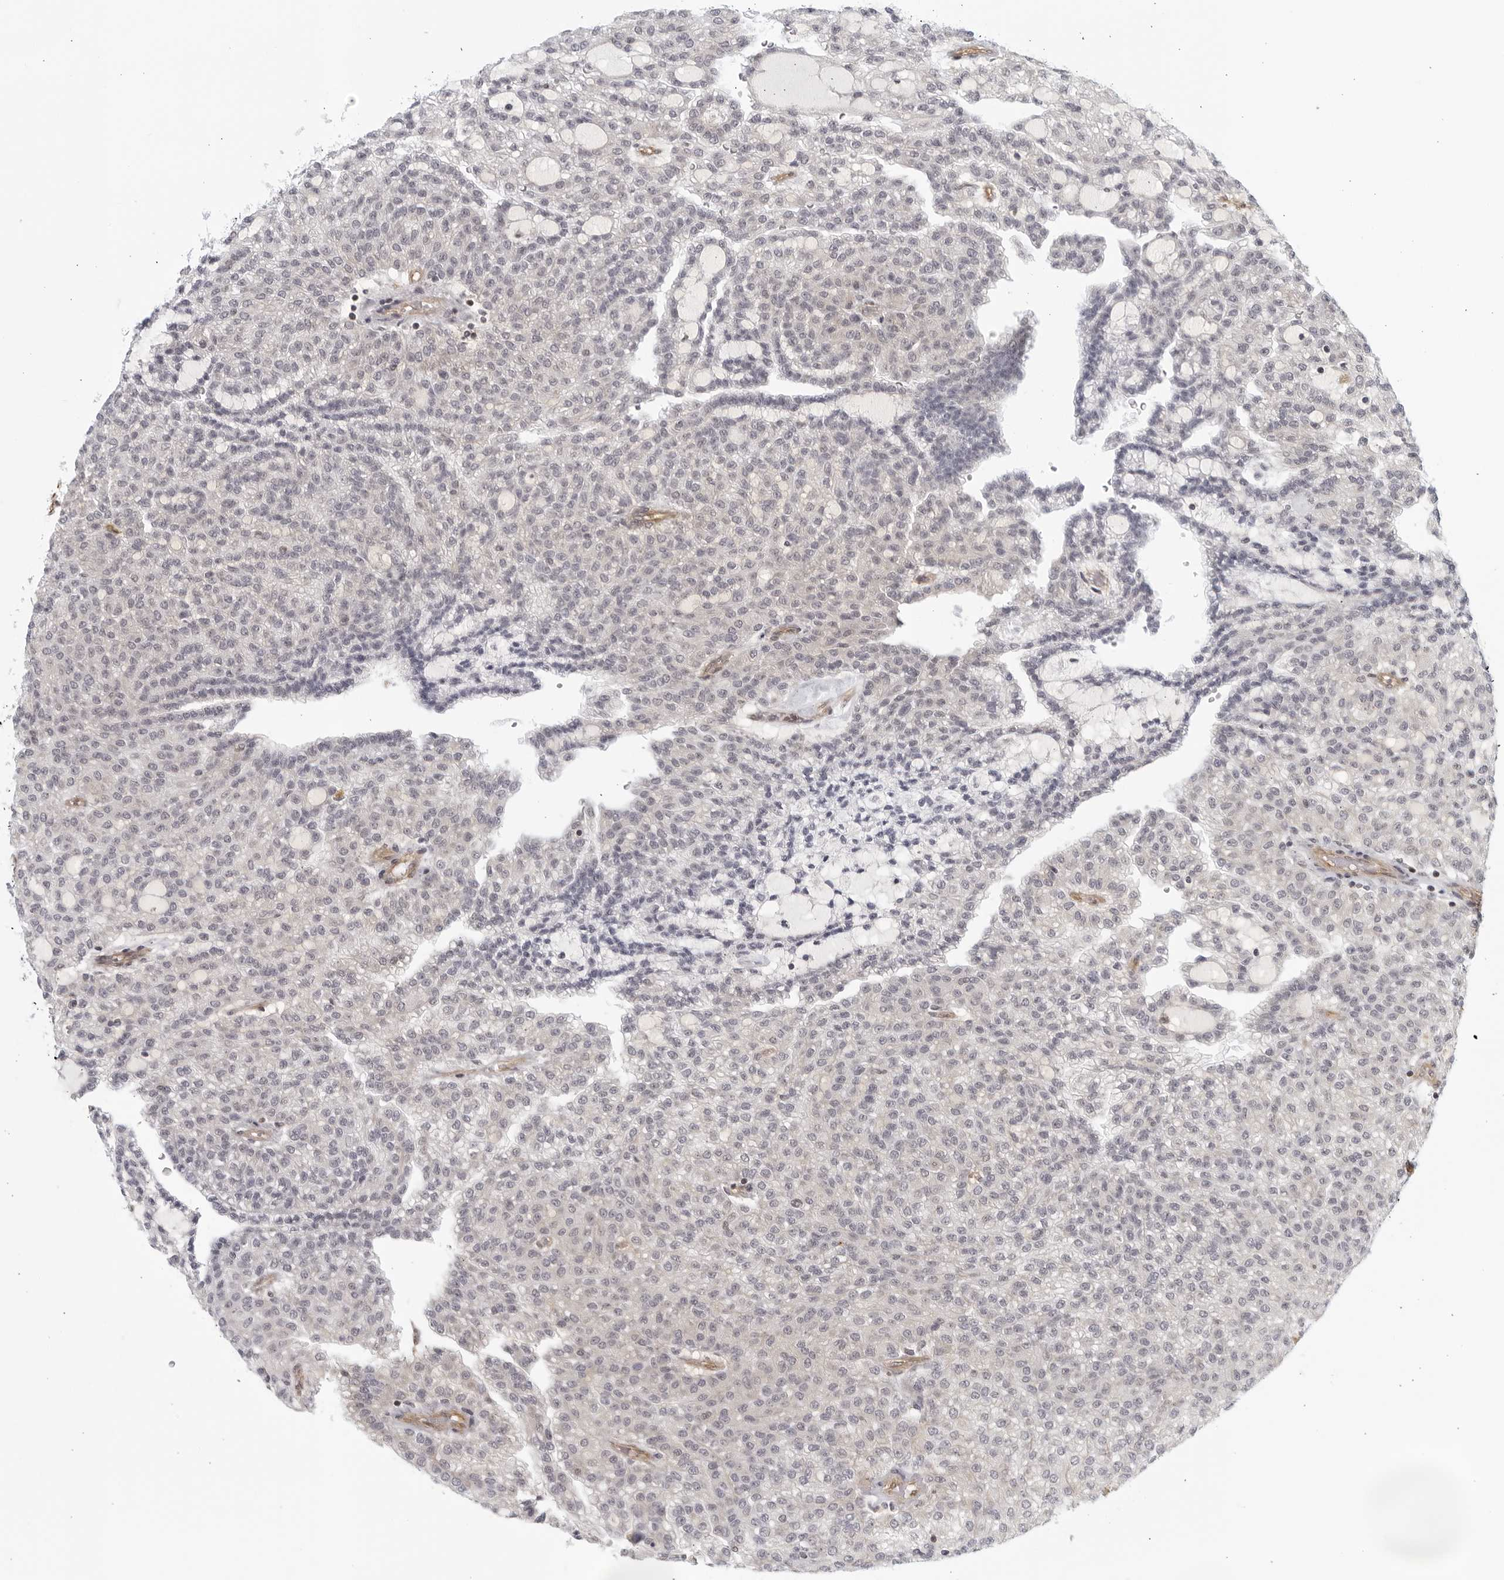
{"staining": {"intensity": "negative", "quantity": "none", "location": "none"}, "tissue": "renal cancer", "cell_type": "Tumor cells", "image_type": "cancer", "snomed": [{"axis": "morphology", "description": "Adenocarcinoma, NOS"}, {"axis": "topography", "description": "Kidney"}], "caption": "Histopathology image shows no protein staining in tumor cells of renal cancer tissue.", "gene": "SERTAD4", "patient": {"sex": "male", "age": 63}}